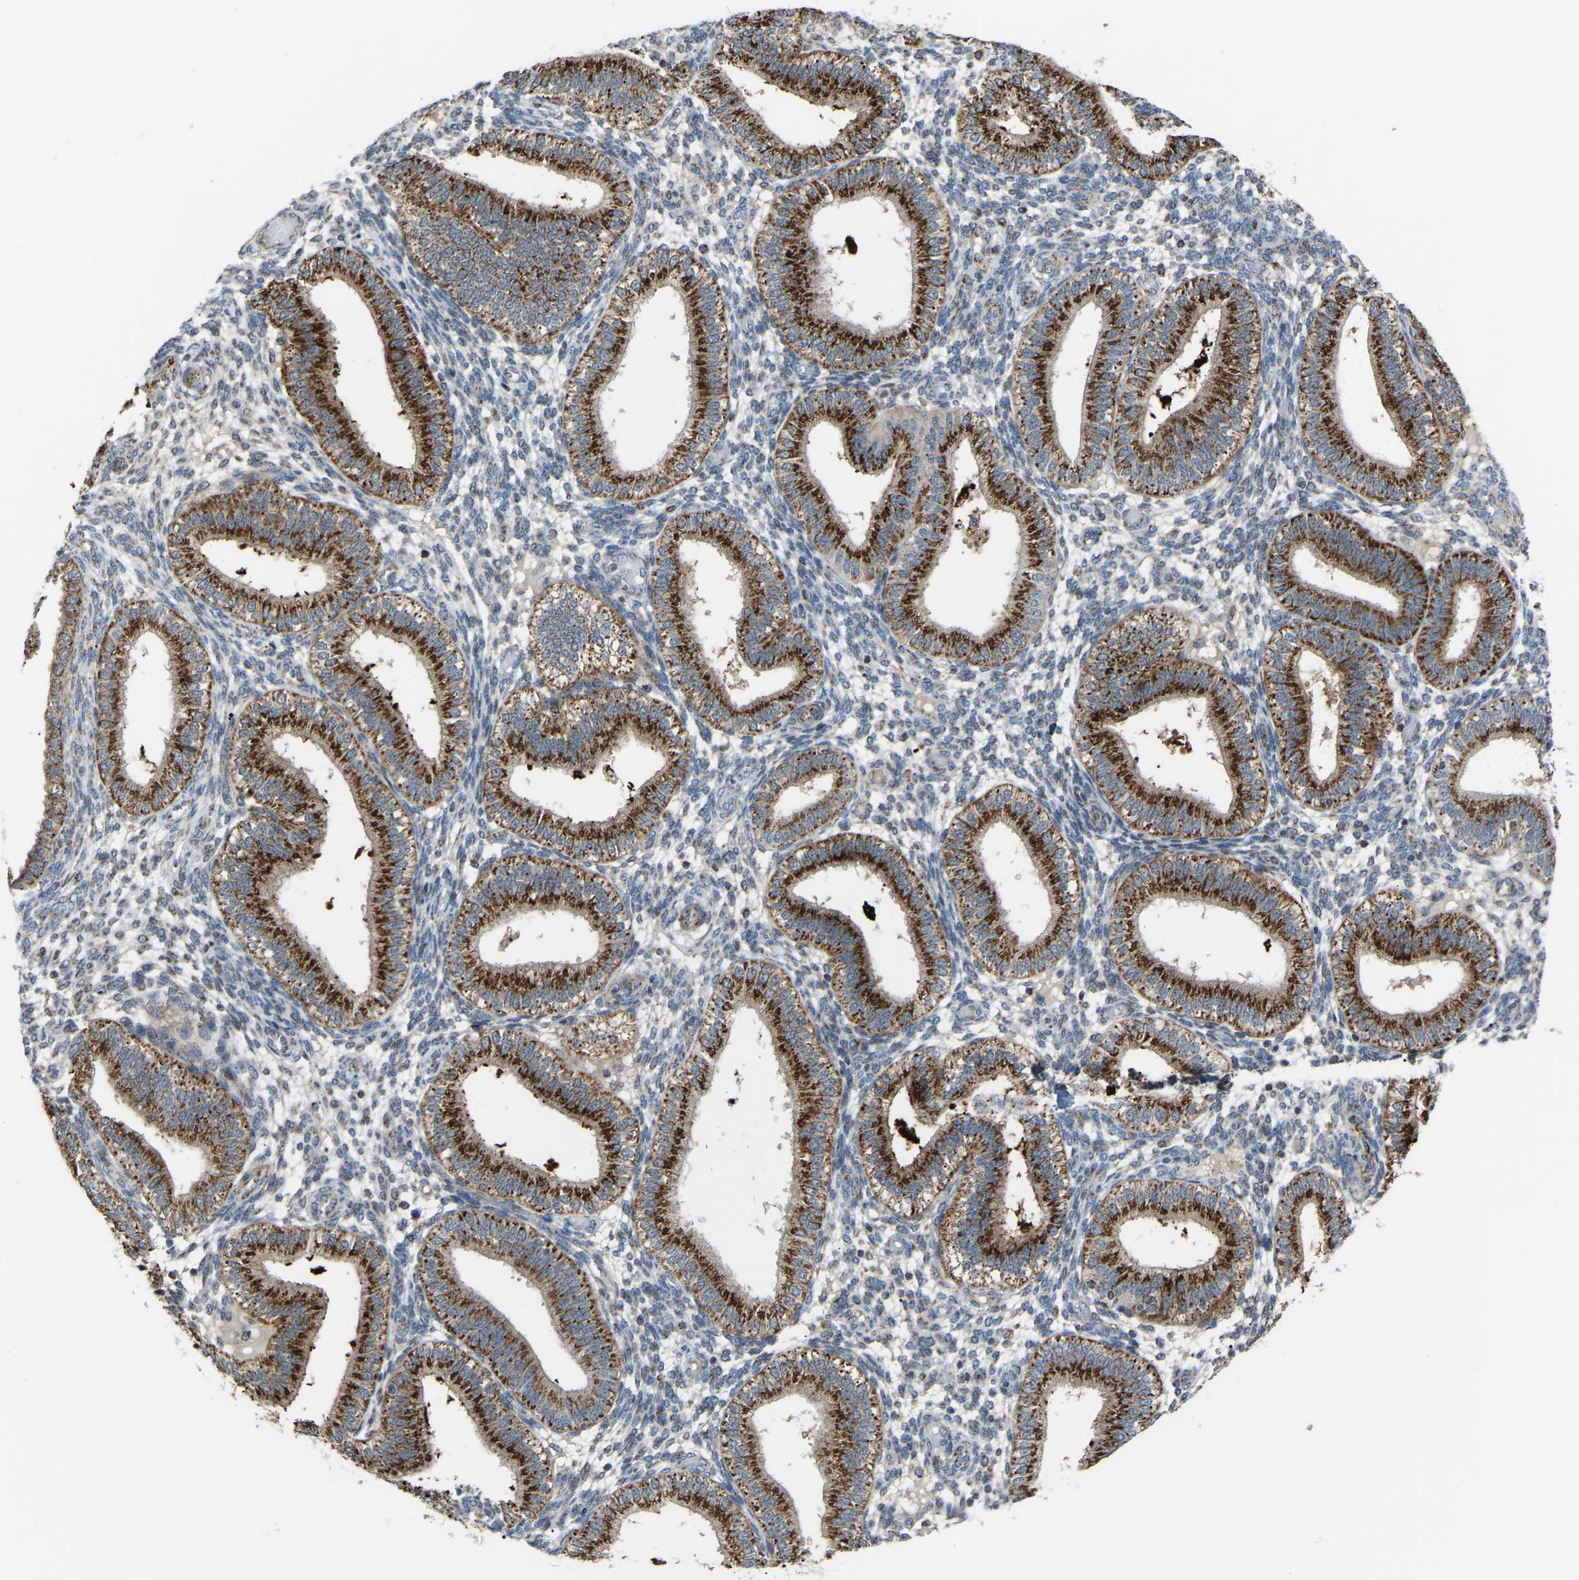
{"staining": {"intensity": "weak", "quantity": "<25%", "location": "cytoplasmic/membranous"}, "tissue": "endometrium", "cell_type": "Cells in endometrial stroma", "image_type": "normal", "snomed": [{"axis": "morphology", "description": "Normal tissue, NOS"}, {"axis": "topography", "description": "Endometrium"}], "caption": "An immunohistochemistry (IHC) photomicrograph of normal endometrium is shown. There is no staining in cells in endometrial stroma of endometrium.", "gene": "CANT1", "patient": {"sex": "female", "age": 39}}